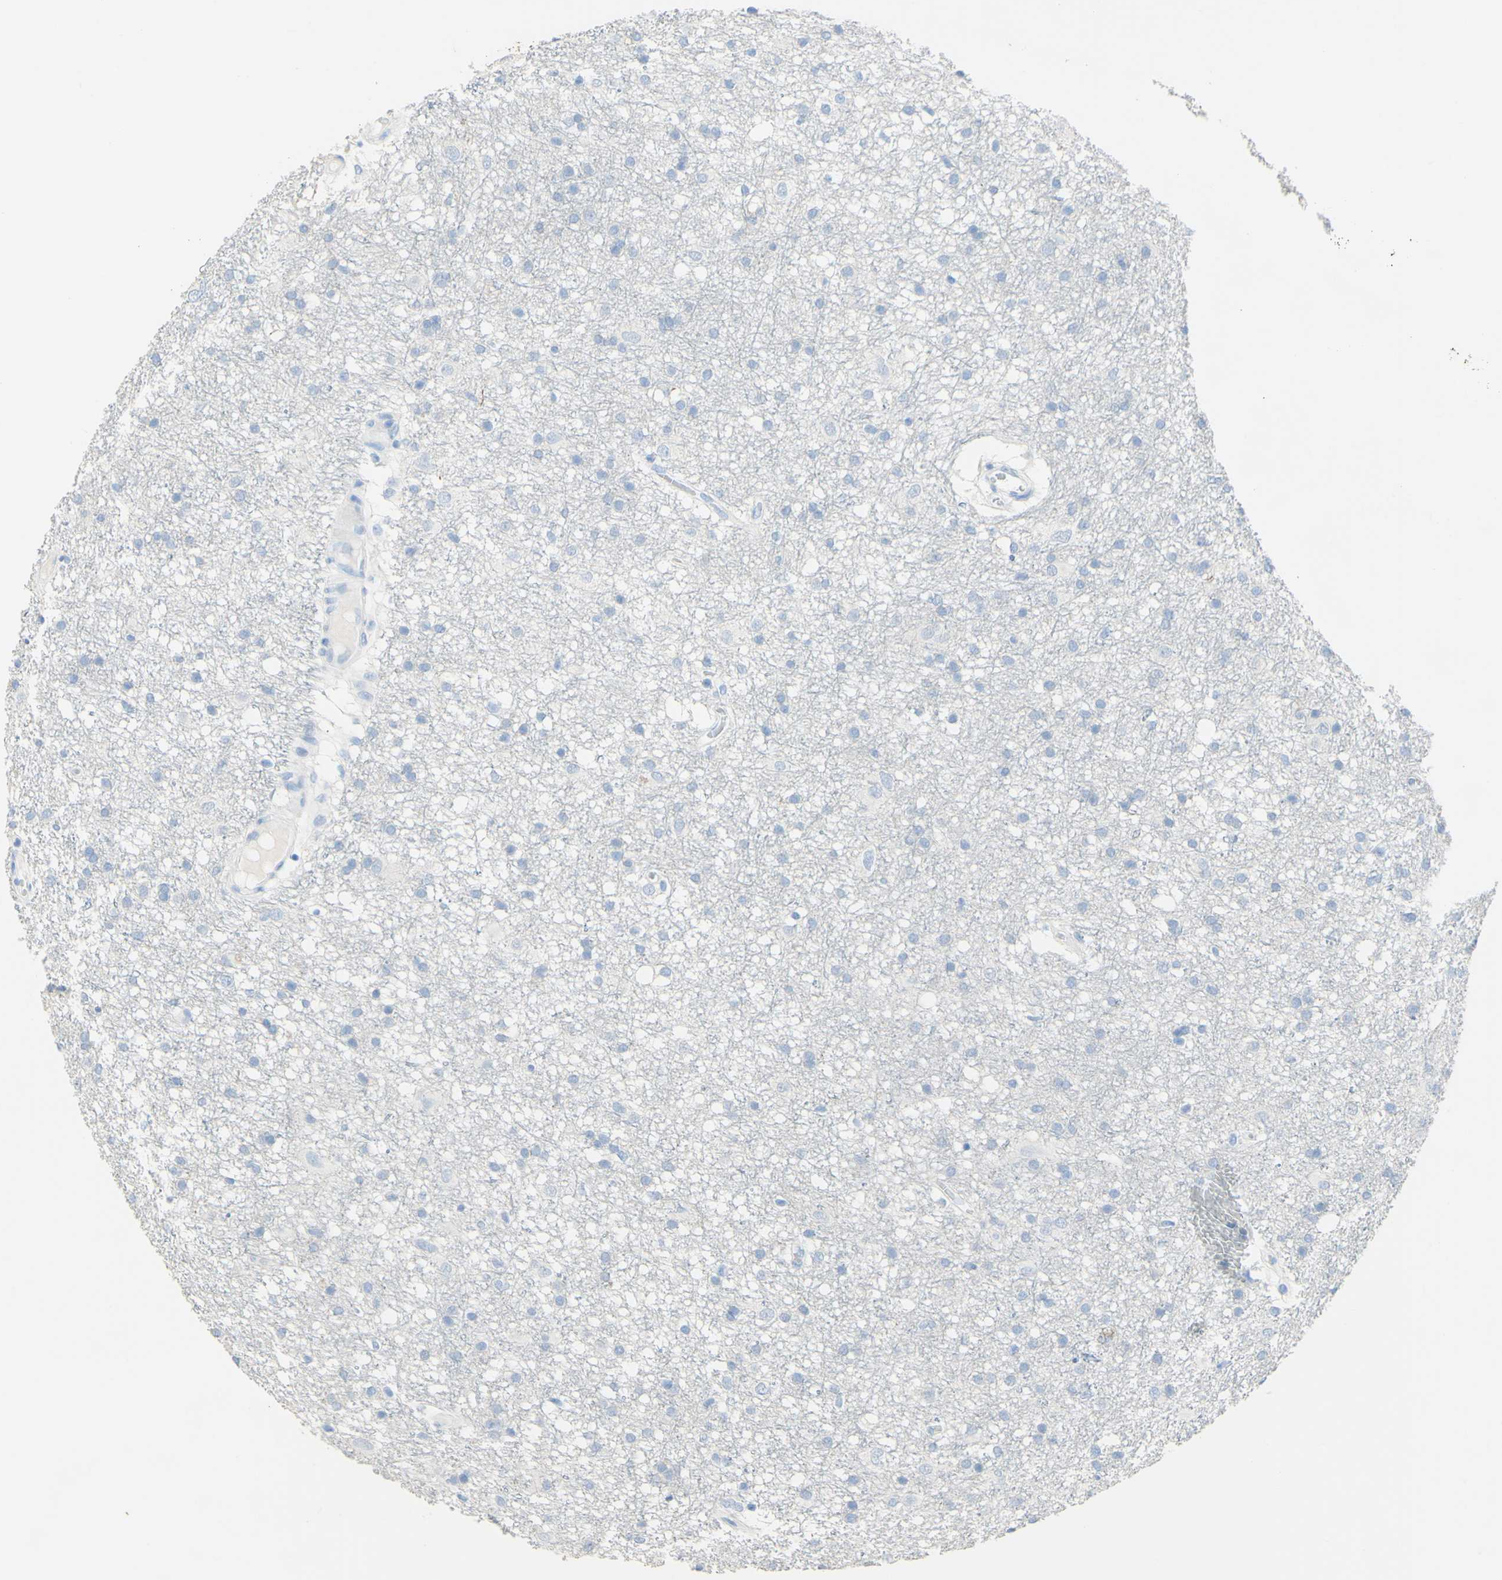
{"staining": {"intensity": "negative", "quantity": "none", "location": "none"}, "tissue": "glioma", "cell_type": "Tumor cells", "image_type": "cancer", "snomed": [{"axis": "morphology", "description": "Glioma, malignant, High grade"}, {"axis": "topography", "description": "Brain"}], "caption": "DAB immunohistochemical staining of malignant high-grade glioma reveals no significant expression in tumor cells.", "gene": "DSC2", "patient": {"sex": "female", "age": 59}}